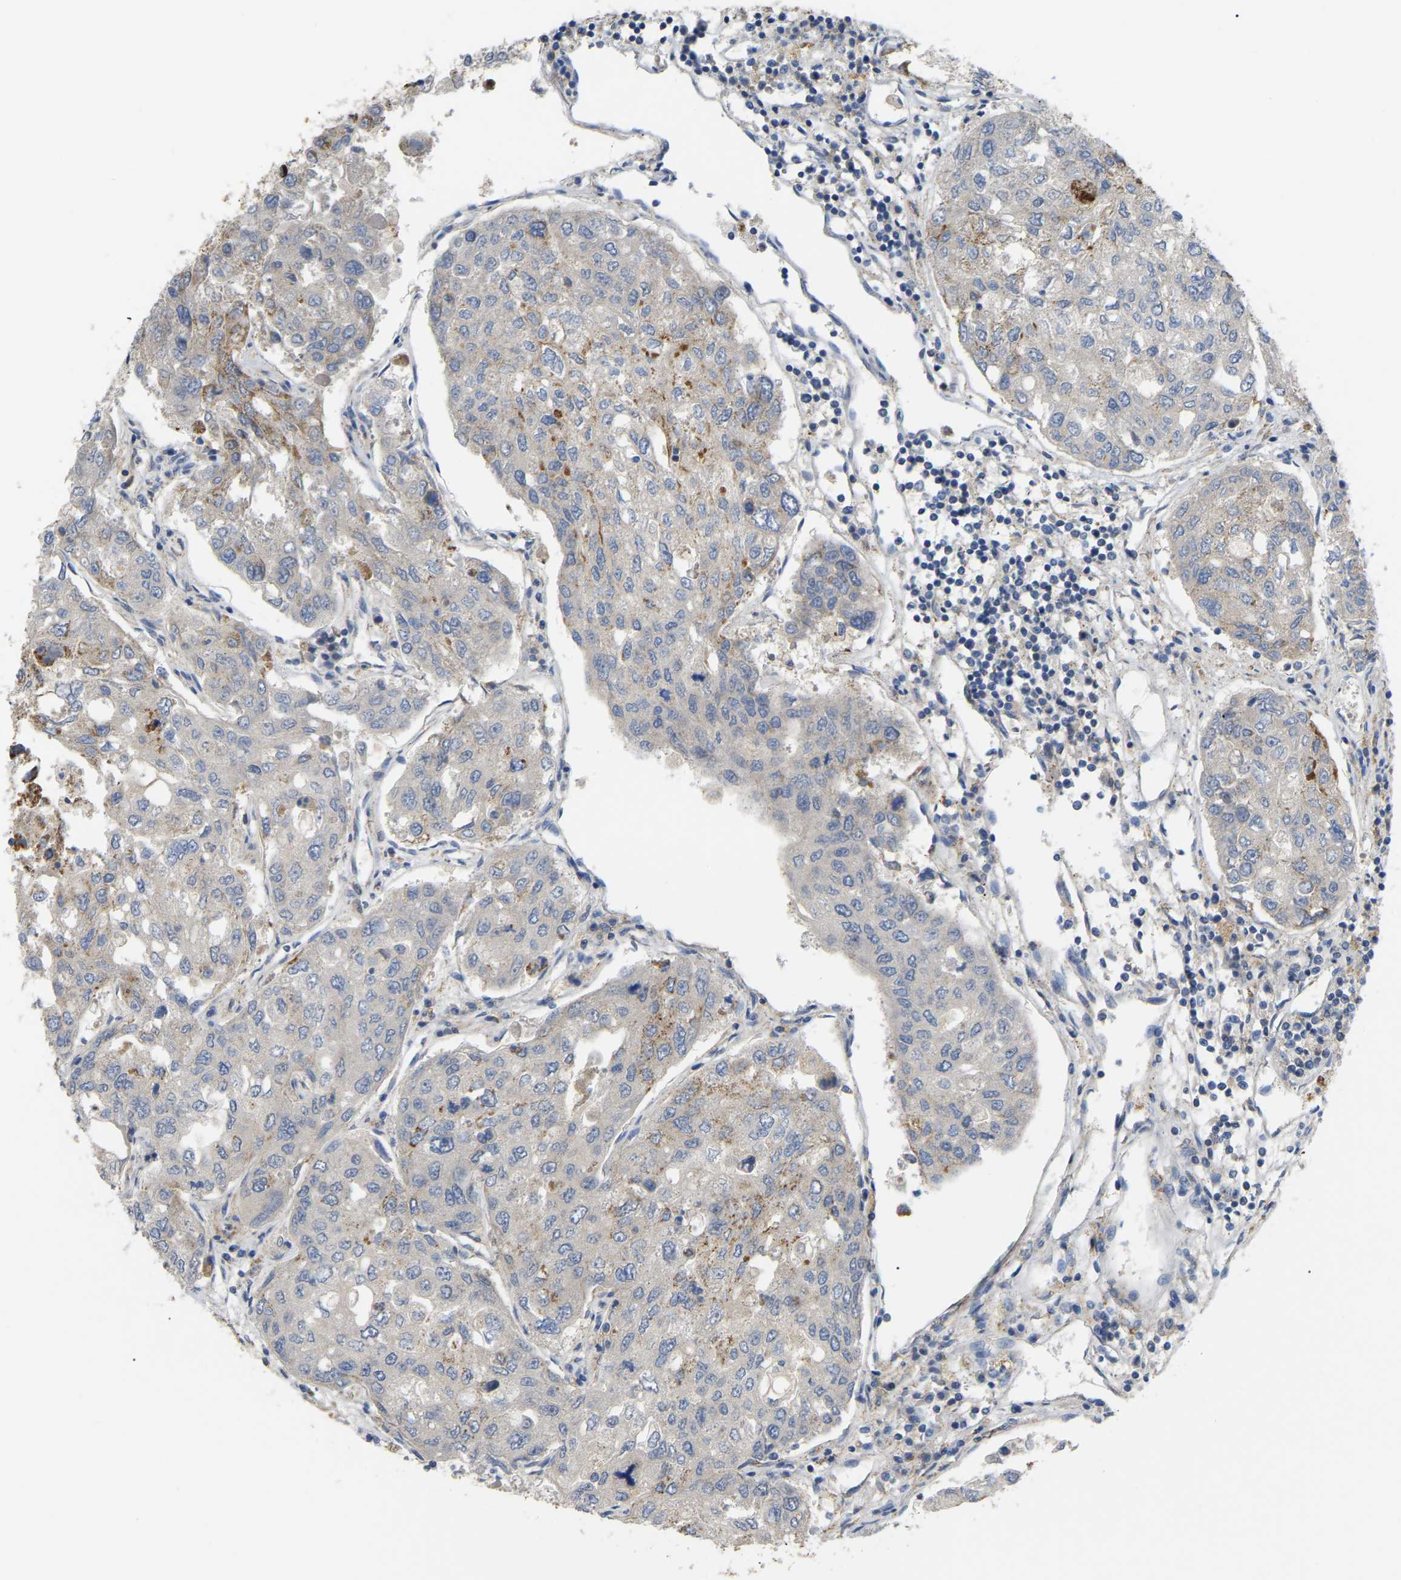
{"staining": {"intensity": "moderate", "quantity": "25%-75%", "location": "cytoplasmic/membranous"}, "tissue": "urothelial cancer", "cell_type": "Tumor cells", "image_type": "cancer", "snomed": [{"axis": "morphology", "description": "Urothelial carcinoma, High grade"}, {"axis": "topography", "description": "Lymph node"}, {"axis": "topography", "description": "Urinary bladder"}], "caption": "Protein expression analysis of high-grade urothelial carcinoma reveals moderate cytoplasmic/membranous staining in approximately 25%-75% of tumor cells. The staining was performed using DAB to visualize the protein expression in brown, while the nuclei were stained in blue with hematoxylin (Magnification: 20x).", "gene": "HIBADH", "patient": {"sex": "male", "age": 51}}